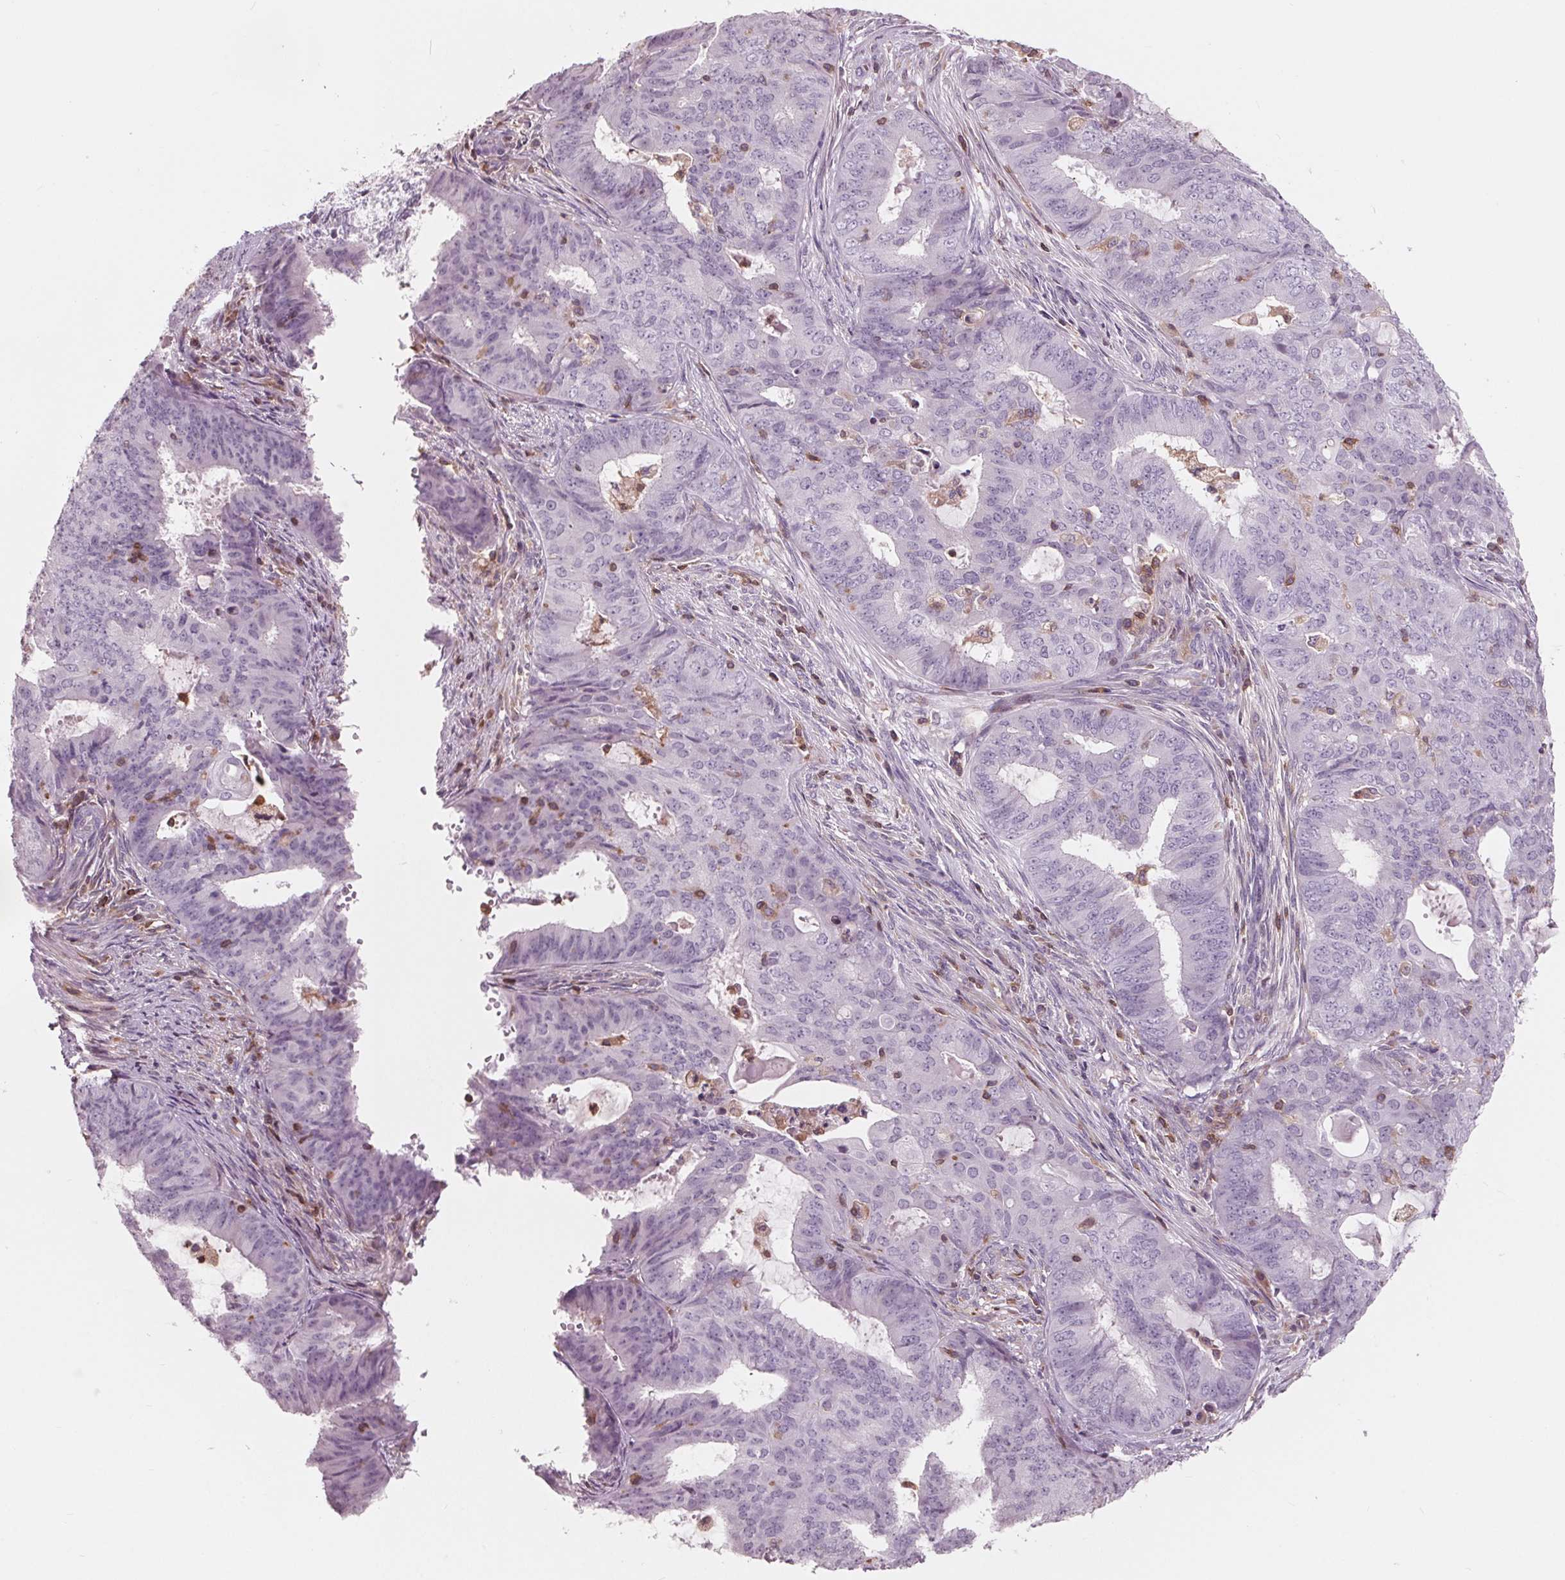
{"staining": {"intensity": "negative", "quantity": "none", "location": "none"}, "tissue": "endometrial cancer", "cell_type": "Tumor cells", "image_type": "cancer", "snomed": [{"axis": "morphology", "description": "Adenocarcinoma, NOS"}, {"axis": "topography", "description": "Endometrium"}], "caption": "Tumor cells show no significant expression in endometrial cancer (adenocarcinoma).", "gene": "ARHGAP25", "patient": {"sex": "female", "age": 62}}